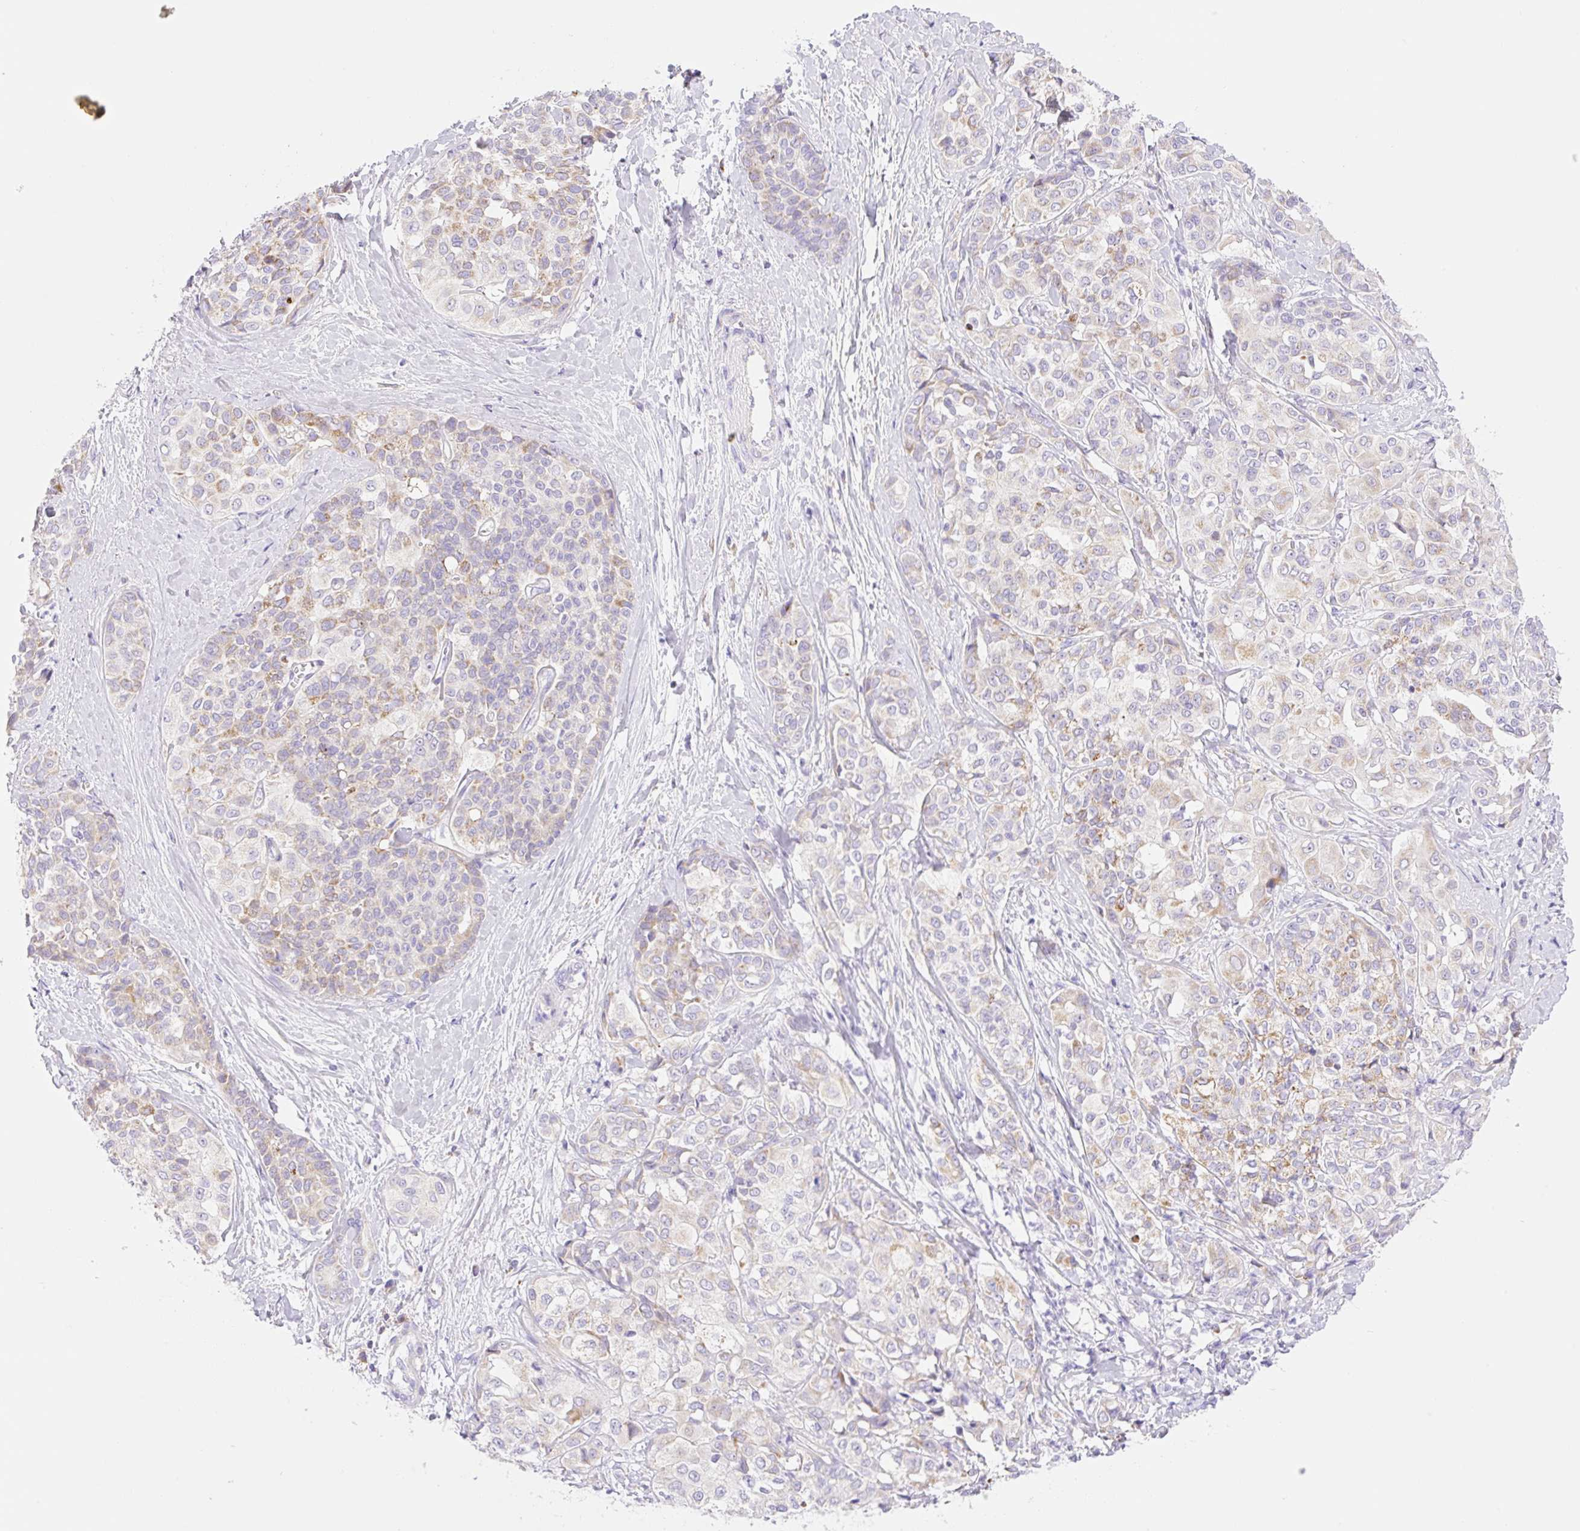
{"staining": {"intensity": "weak", "quantity": "<25%", "location": "cytoplasmic/membranous"}, "tissue": "liver cancer", "cell_type": "Tumor cells", "image_type": "cancer", "snomed": [{"axis": "morphology", "description": "Cholangiocarcinoma"}, {"axis": "topography", "description": "Liver"}], "caption": "The immunohistochemistry photomicrograph has no significant expression in tumor cells of liver cancer tissue. (Brightfield microscopy of DAB IHC at high magnification).", "gene": "ETNK2", "patient": {"sex": "female", "age": 77}}